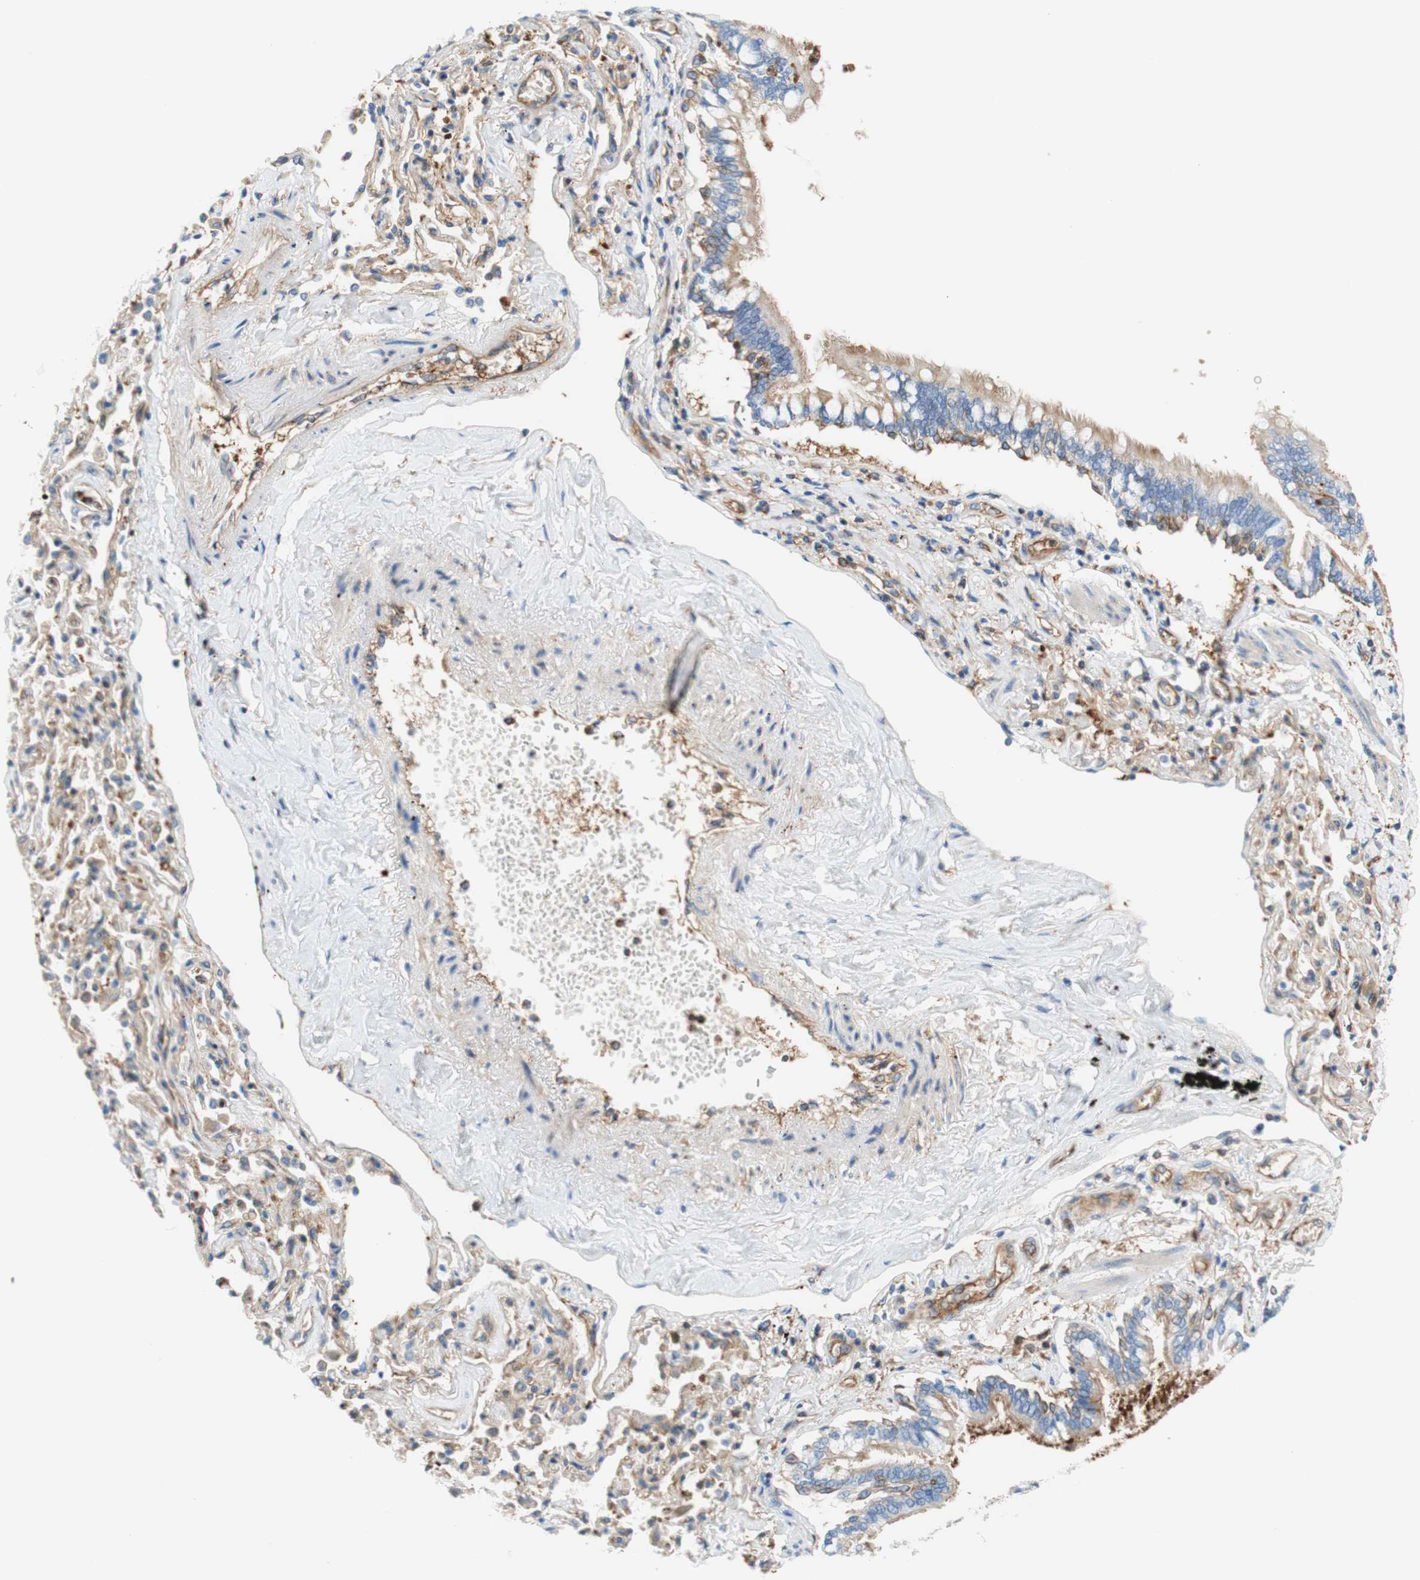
{"staining": {"intensity": "weak", "quantity": "25%-75%", "location": "cytoplasmic/membranous"}, "tissue": "bronchus", "cell_type": "Respiratory epithelial cells", "image_type": "normal", "snomed": [{"axis": "morphology", "description": "Normal tissue, NOS"}, {"axis": "topography", "description": "Bronchus"}, {"axis": "topography", "description": "Lung"}], "caption": "Immunohistochemical staining of unremarkable human bronchus demonstrates low levels of weak cytoplasmic/membranous staining in about 25%-75% of respiratory epithelial cells.", "gene": "STOM", "patient": {"sex": "male", "age": 64}}